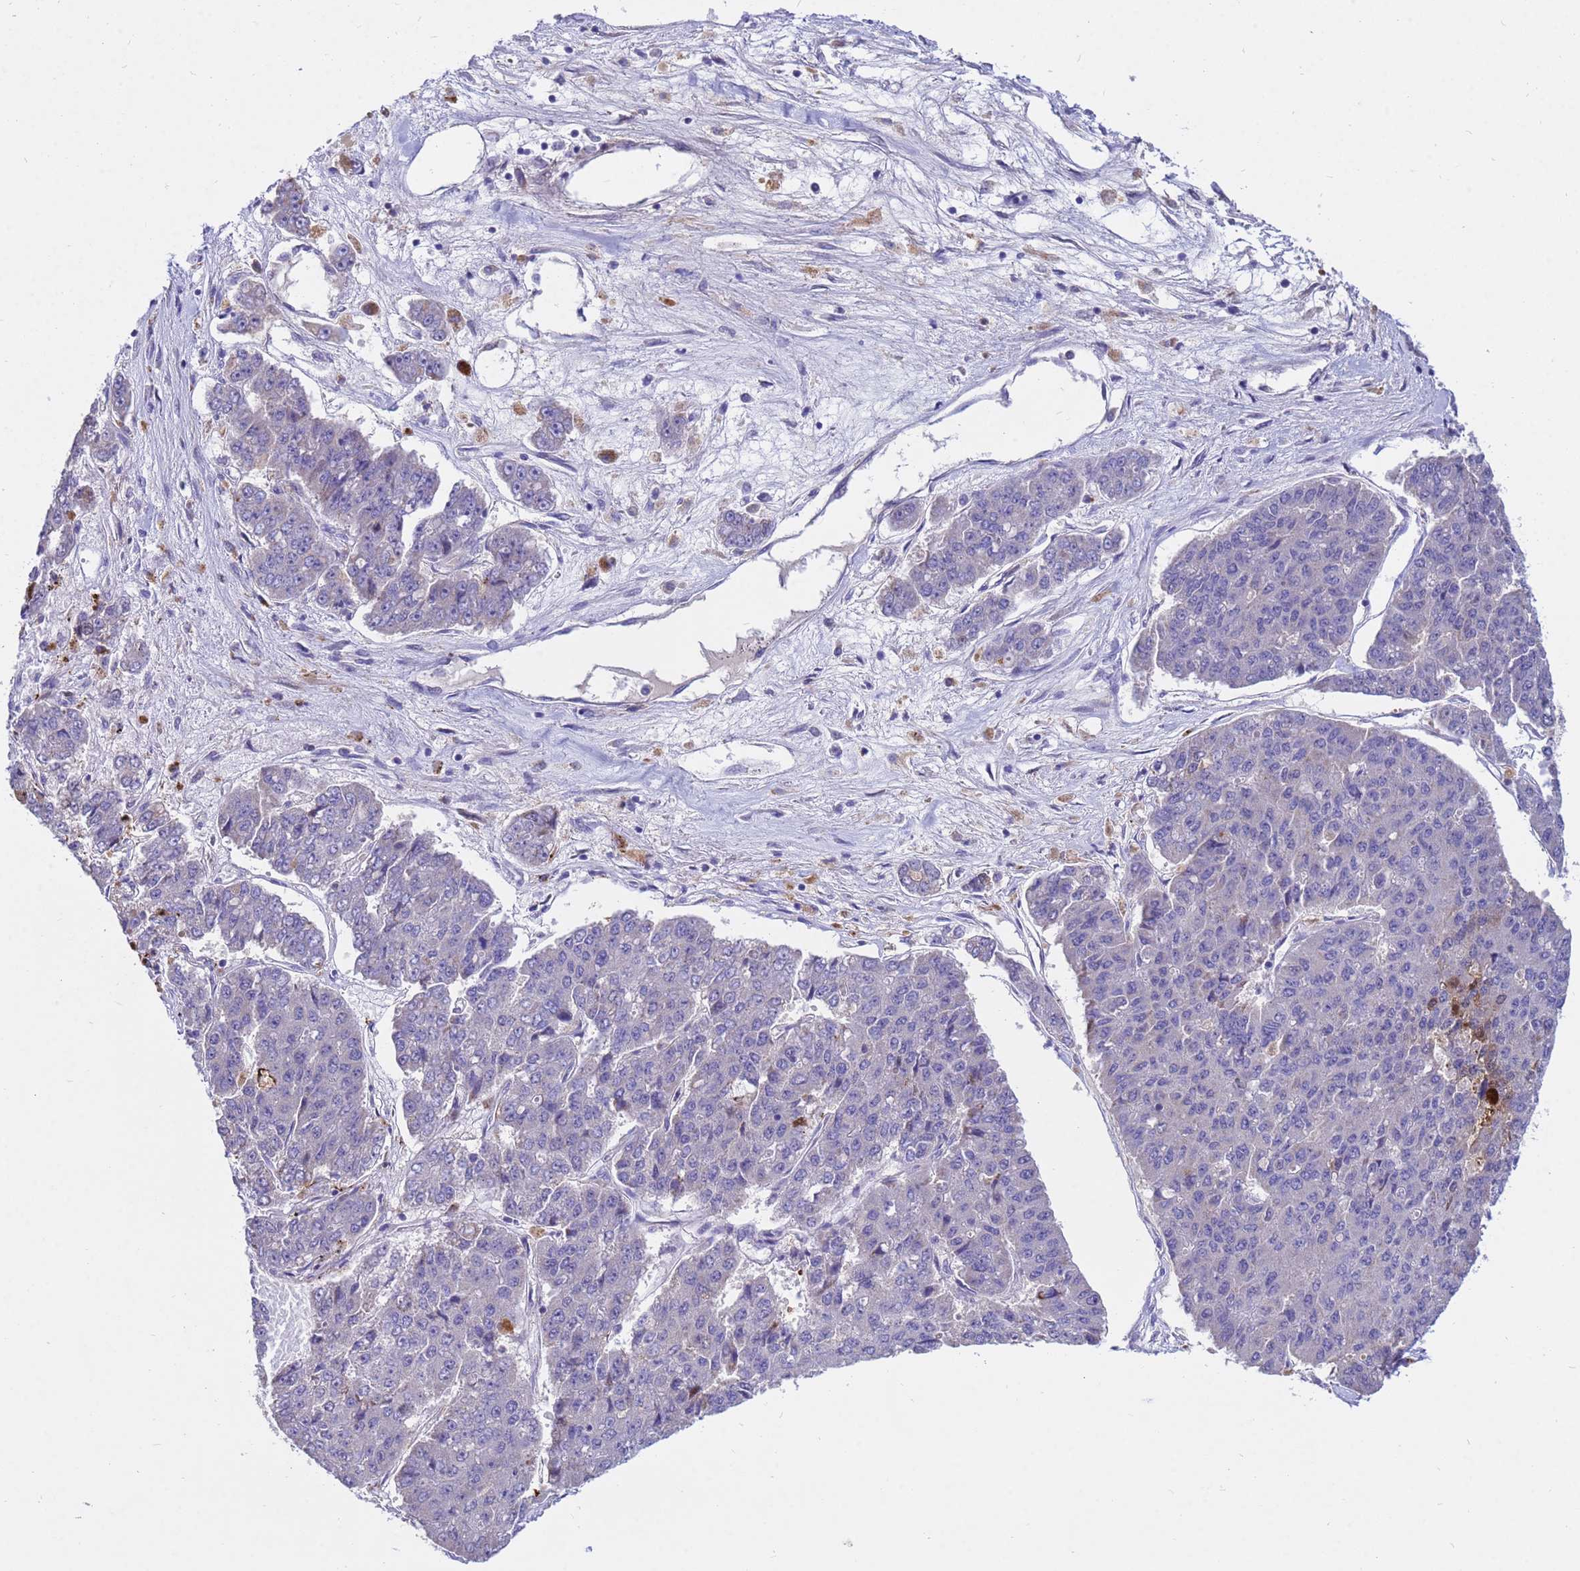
{"staining": {"intensity": "negative", "quantity": "none", "location": "none"}, "tissue": "pancreatic cancer", "cell_type": "Tumor cells", "image_type": "cancer", "snomed": [{"axis": "morphology", "description": "Adenocarcinoma, NOS"}, {"axis": "topography", "description": "Pancreas"}], "caption": "This is an immunohistochemistry (IHC) micrograph of human pancreatic cancer (adenocarcinoma). There is no expression in tumor cells.", "gene": "TUBGCP3", "patient": {"sex": "male", "age": 50}}